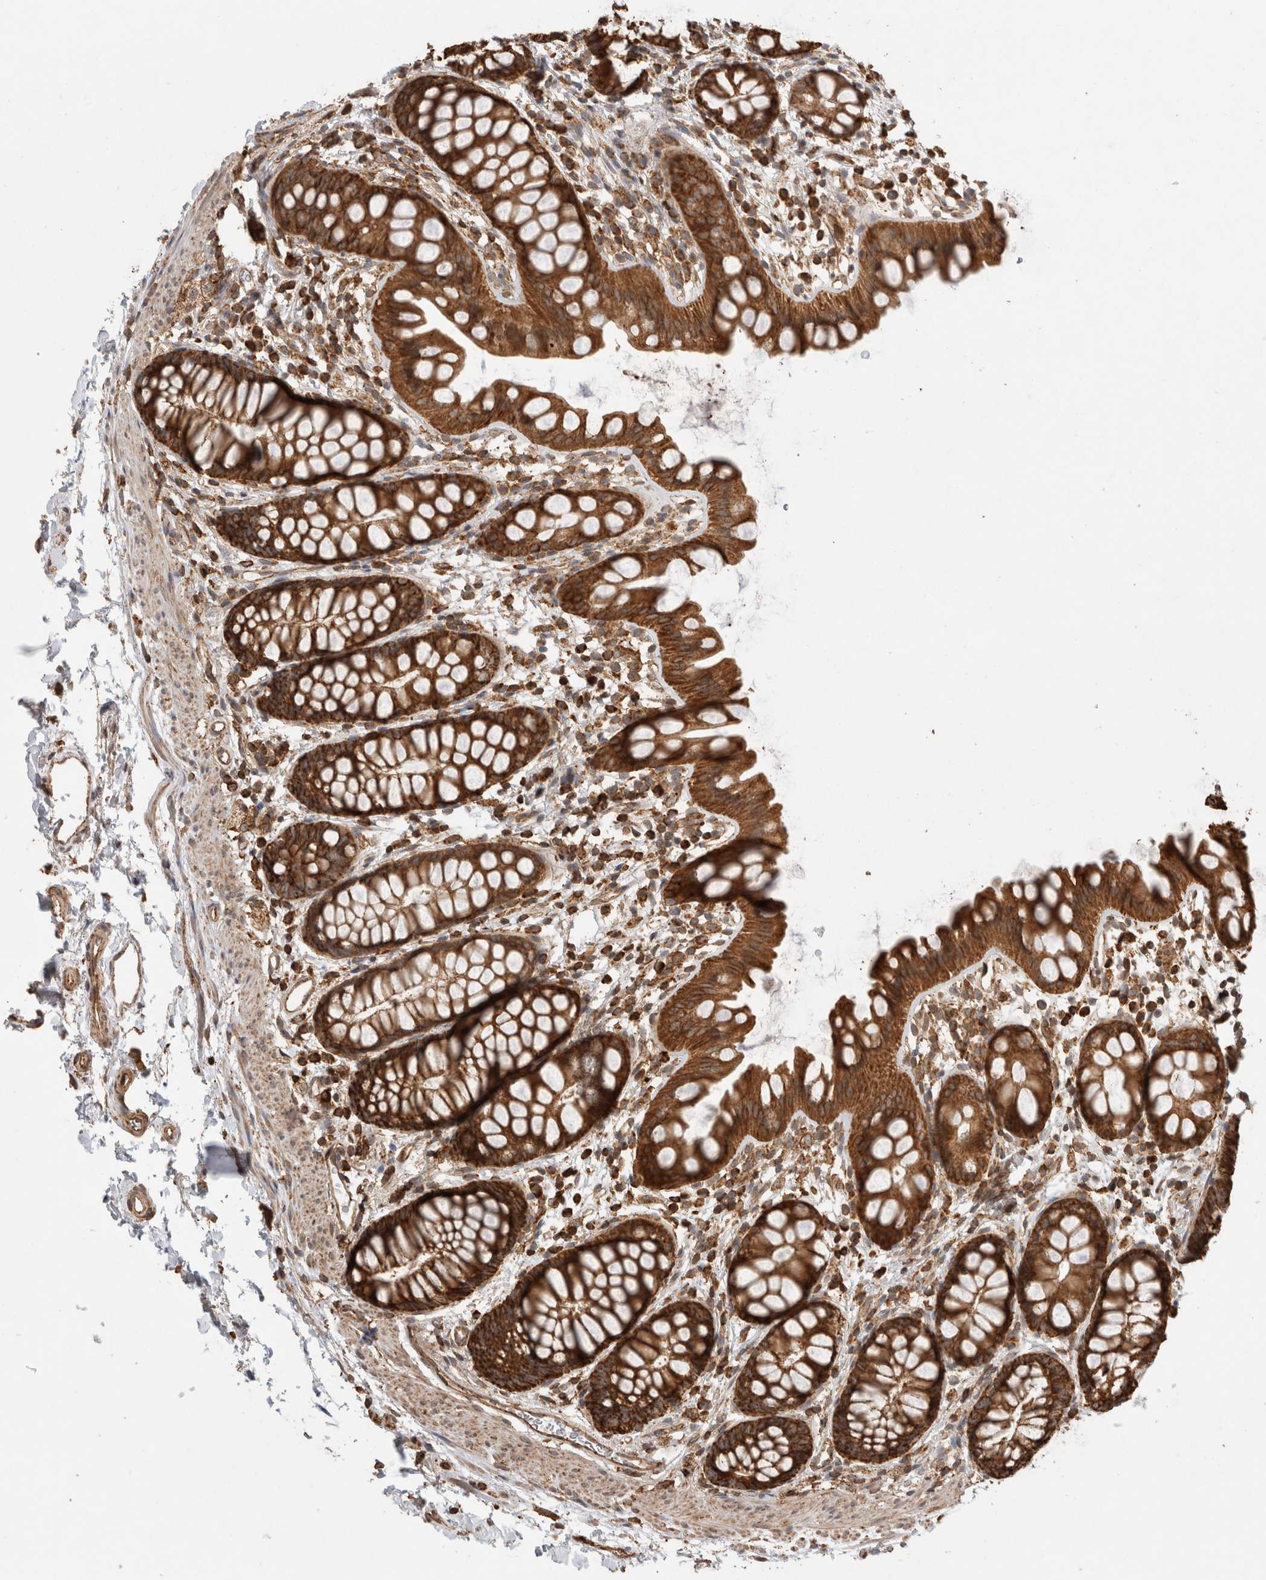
{"staining": {"intensity": "strong", "quantity": ">75%", "location": "cytoplasmic/membranous"}, "tissue": "rectum", "cell_type": "Glandular cells", "image_type": "normal", "snomed": [{"axis": "morphology", "description": "Normal tissue, NOS"}, {"axis": "topography", "description": "Rectum"}], "caption": "Immunohistochemical staining of benign rectum shows strong cytoplasmic/membranous protein expression in approximately >75% of glandular cells. The protein is shown in brown color, while the nuclei are stained blue.", "gene": "IMMP2L", "patient": {"sex": "female", "age": 65}}